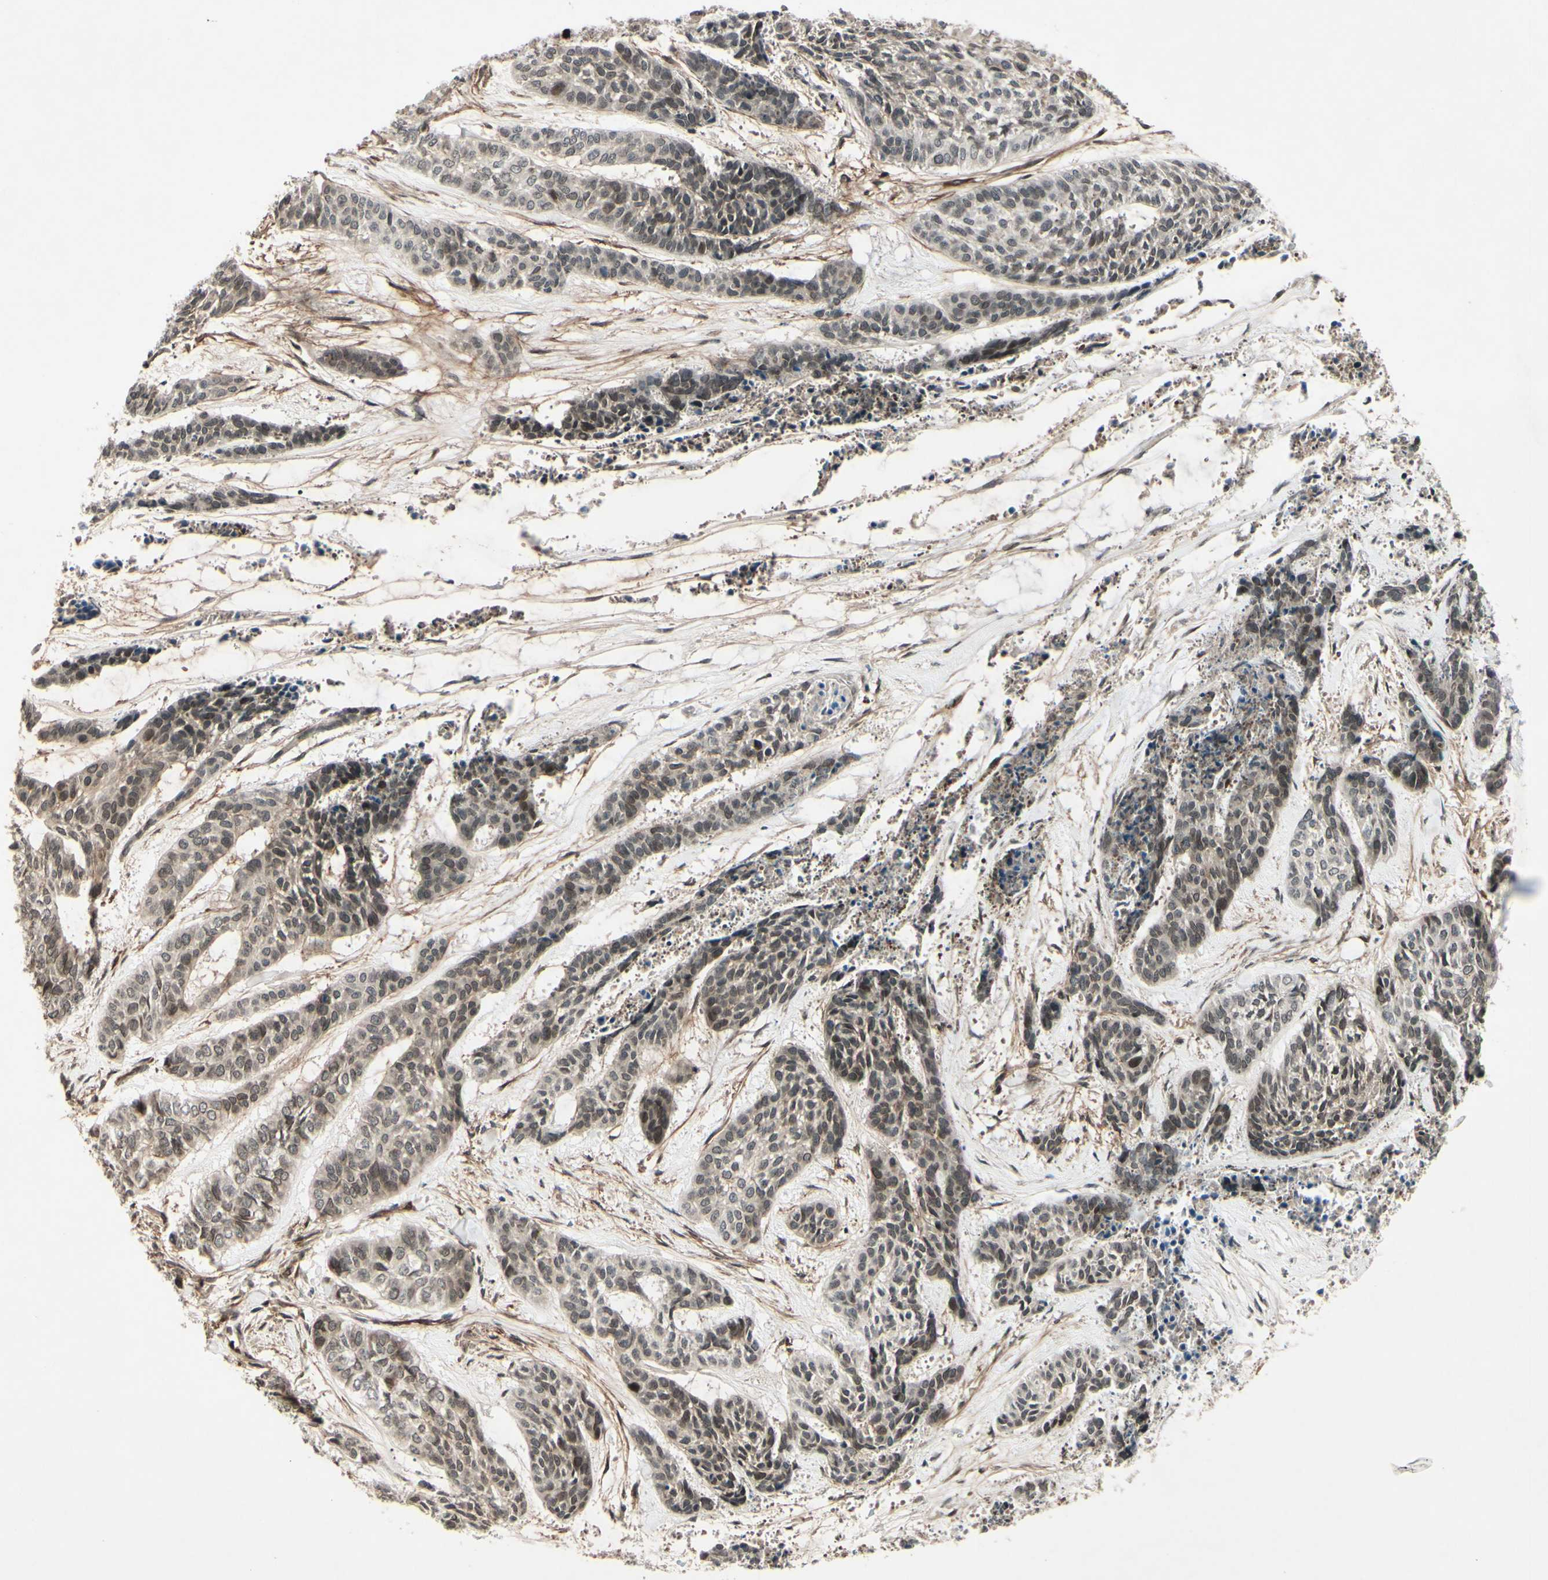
{"staining": {"intensity": "weak", "quantity": ">75%", "location": "cytoplasmic/membranous,nuclear"}, "tissue": "skin cancer", "cell_type": "Tumor cells", "image_type": "cancer", "snomed": [{"axis": "morphology", "description": "Basal cell carcinoma"}, {"axis": "topography", "description": "Skin"}], "caption": "There is low levels of weak cytoplasmic/membranous and nuclear positivity in tumor cells of skin basal cell carcinoma, as demonstrated by immunohistochemical staining (brown color).", "gene": "MLF2", "patient": {"sex": "female", "age": 64}}